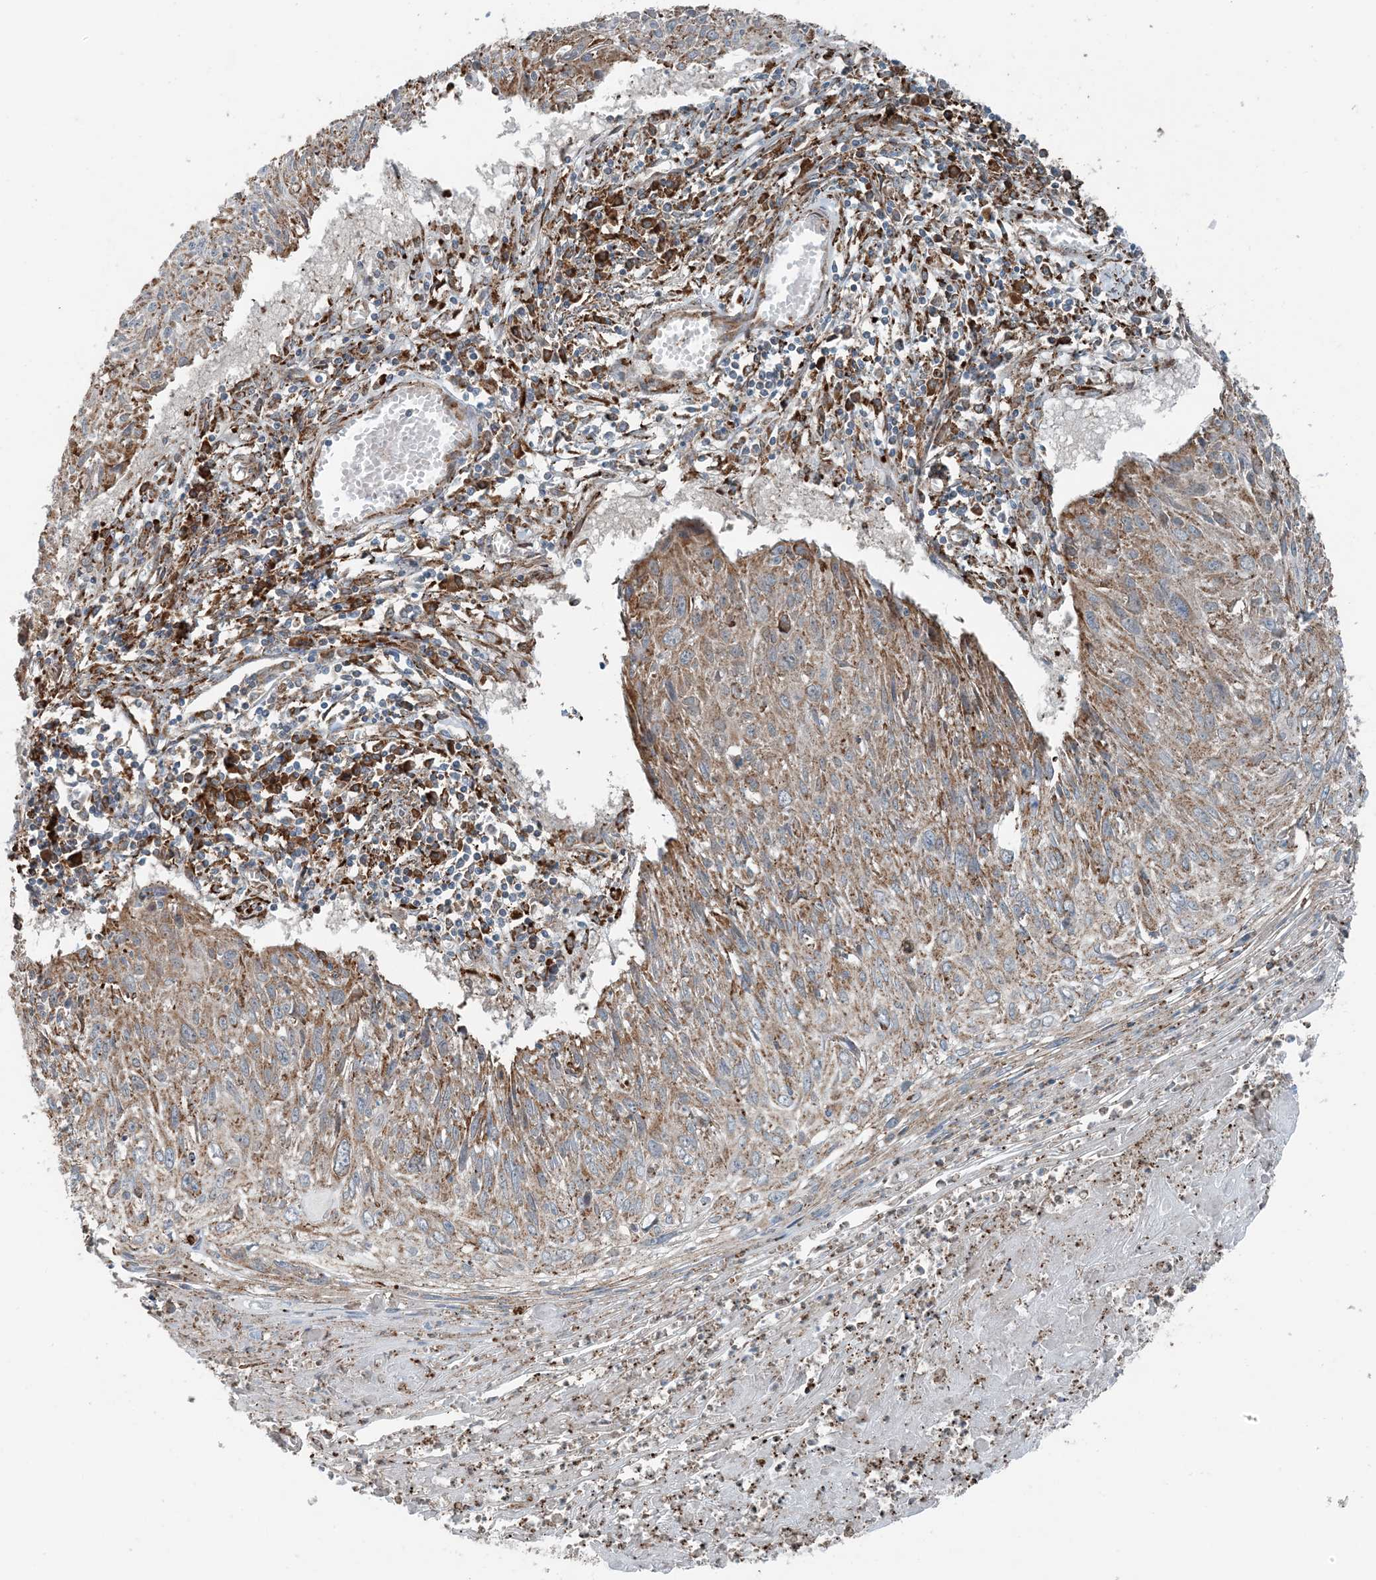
{"staining": {"intensity": "moderate", "quantity": ">75%", "location": "cytoplasmic/membranous"}, "tissue": "cervical cancer", "cell_type": "Tumor cells", "image_type": "cancer", "snomed": [{"axis": "morphology", "description": "Squamous cell carcinoma, NOS"}, {"axis": "topography", "description": "Cervix"}], "caption": "Protein expression analysis of human squamous cell carcinoma (cervical) reveals moderate cytoplasmic/membranous expression in about >75% of tumor cells.", "gene": "CERKL", "patient": {"sex": "female", "age": 51}}